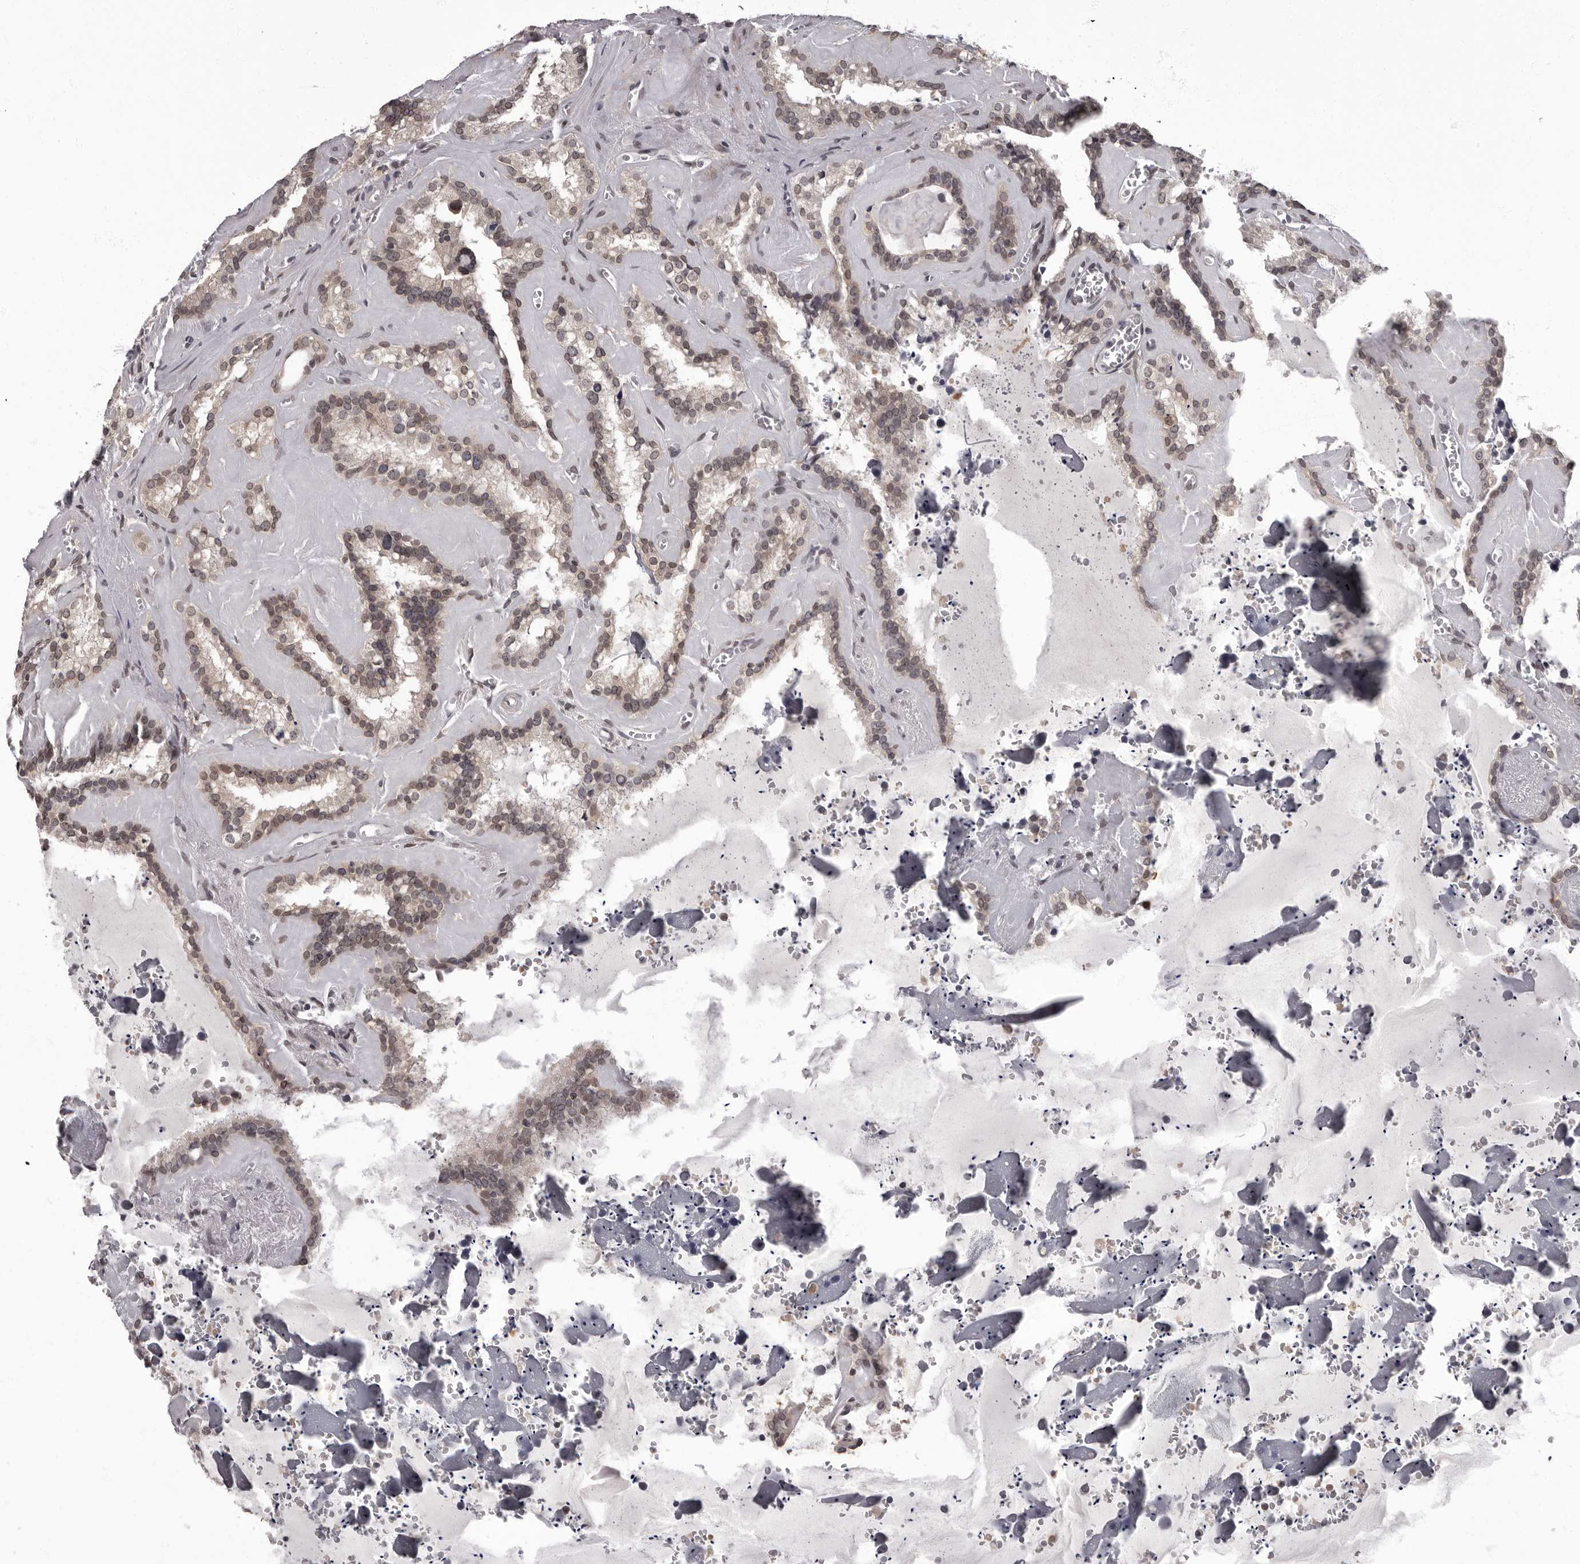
{"staining": {"intensity": "weak", "quantity": ">75%", "location": "nuclear"}, "tissue": "seminal vesicle", "cell_type": "Glandular cells", "image_type": "normal", "snomed": [{"axis": "morphology", "description": "Normal tissue, NOS"}, {"axis": "topography", "description": "Prostate"}, {"axis": "topography", "description": "Seminal veicle"}], "caption": "This photomicrograph displays immunohistochemistry staining of normal human seminal vesicle, with low weak nuclear expression in about >75% of glandular cells.", "gene": "C1orf50", "patient": {"sex": "male", "age": 59}}